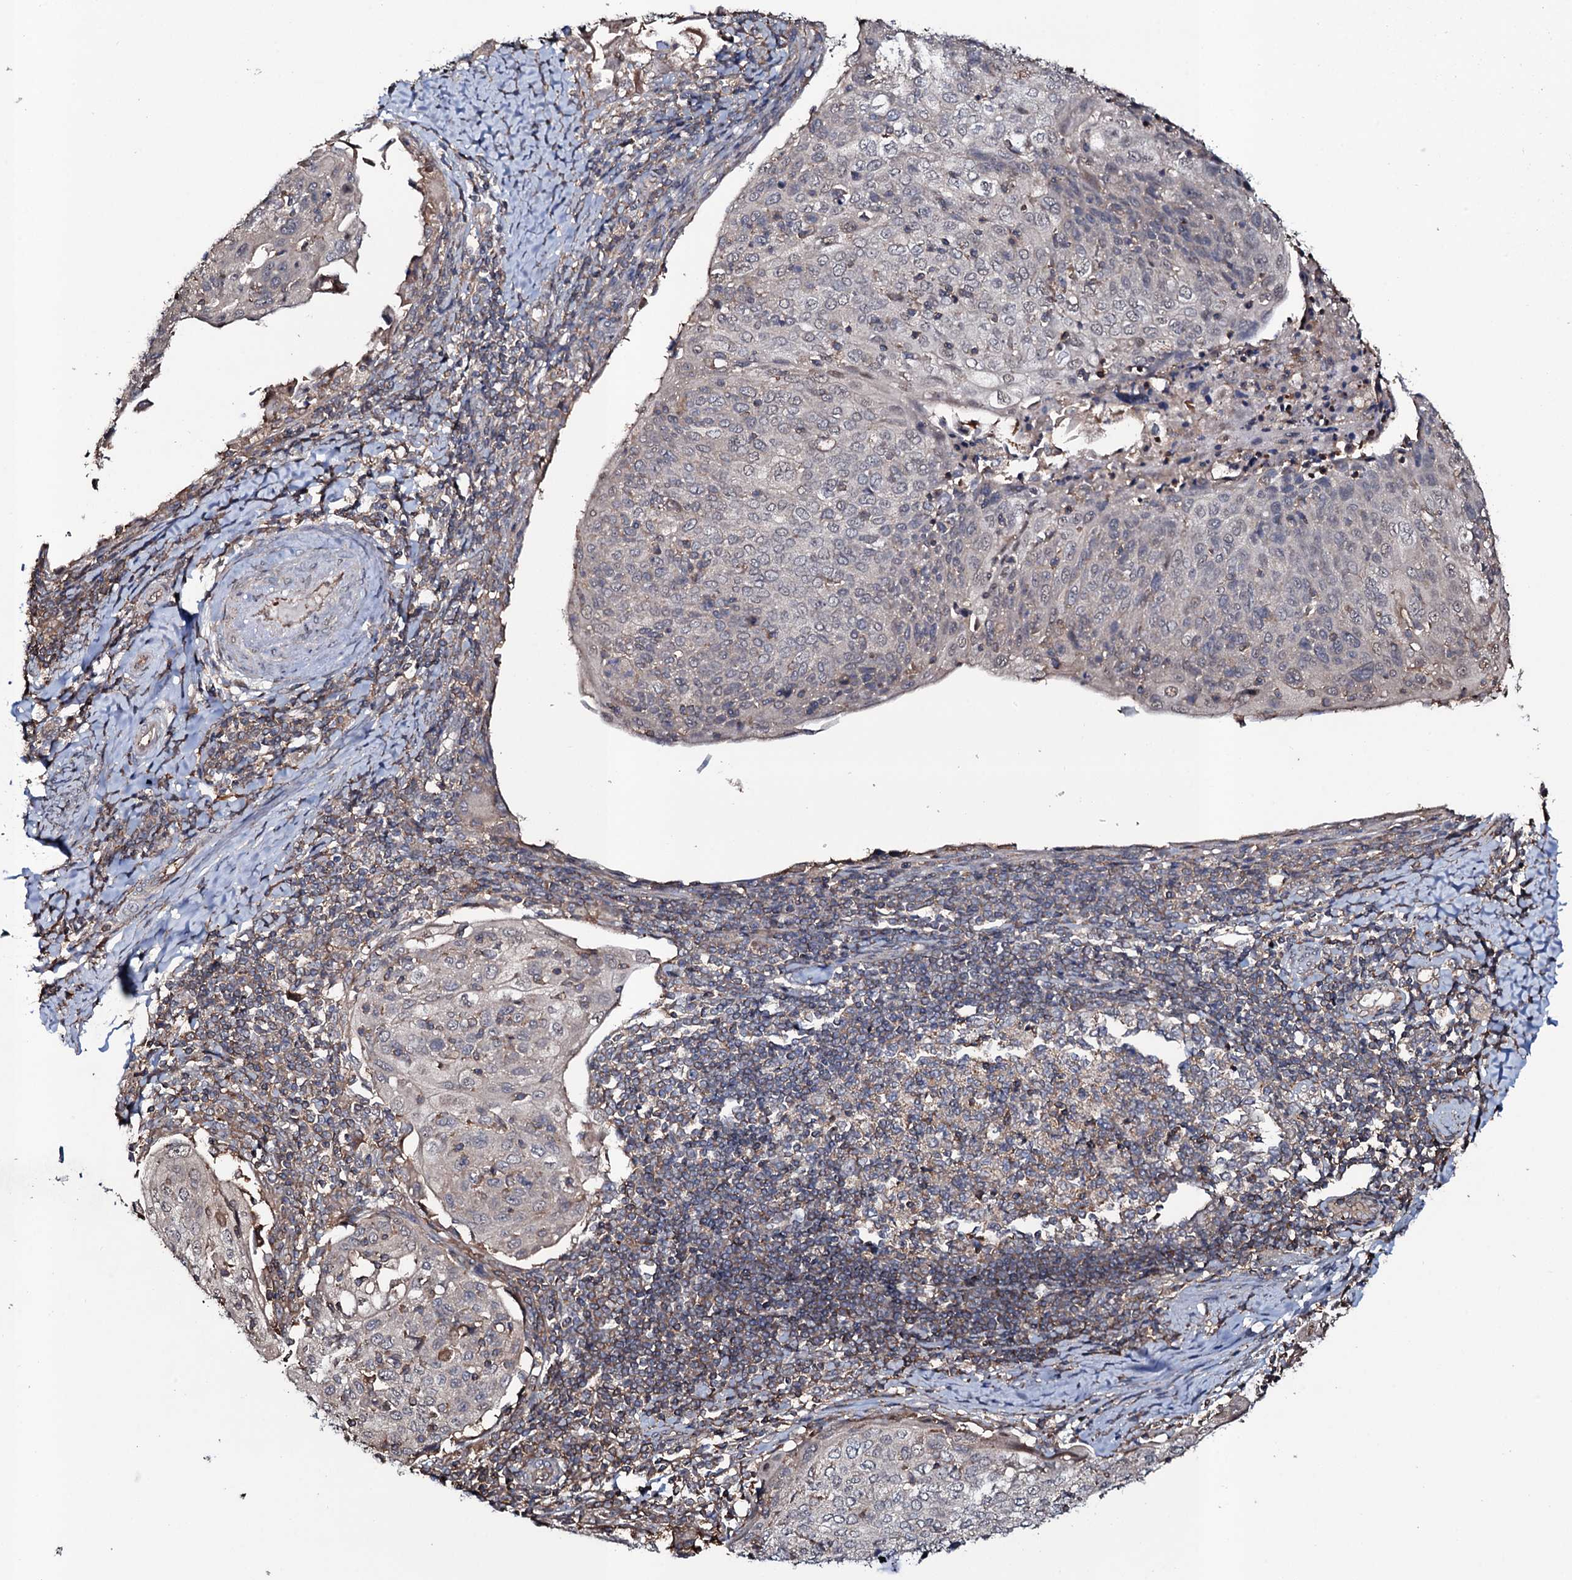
{"staining": {"intensity": "negative", "quantity": "none", "location": "none"}, "tissue": "cervical cancer", "cell_type": "Tumor cells", "image_type": "cancer", "snomed": [{"axis": "morphology", "description": "Squamous cell carcinoma, NOS"}, {"axis": "topography", "description": "Cervix"}], "caption": "This is an IHC micrograph of human cervical cancer (squamous cell carcinoma). There is no expression in tumor cells.", "gene": "COG6", "patient": {"sex": "female", "age": 67}}